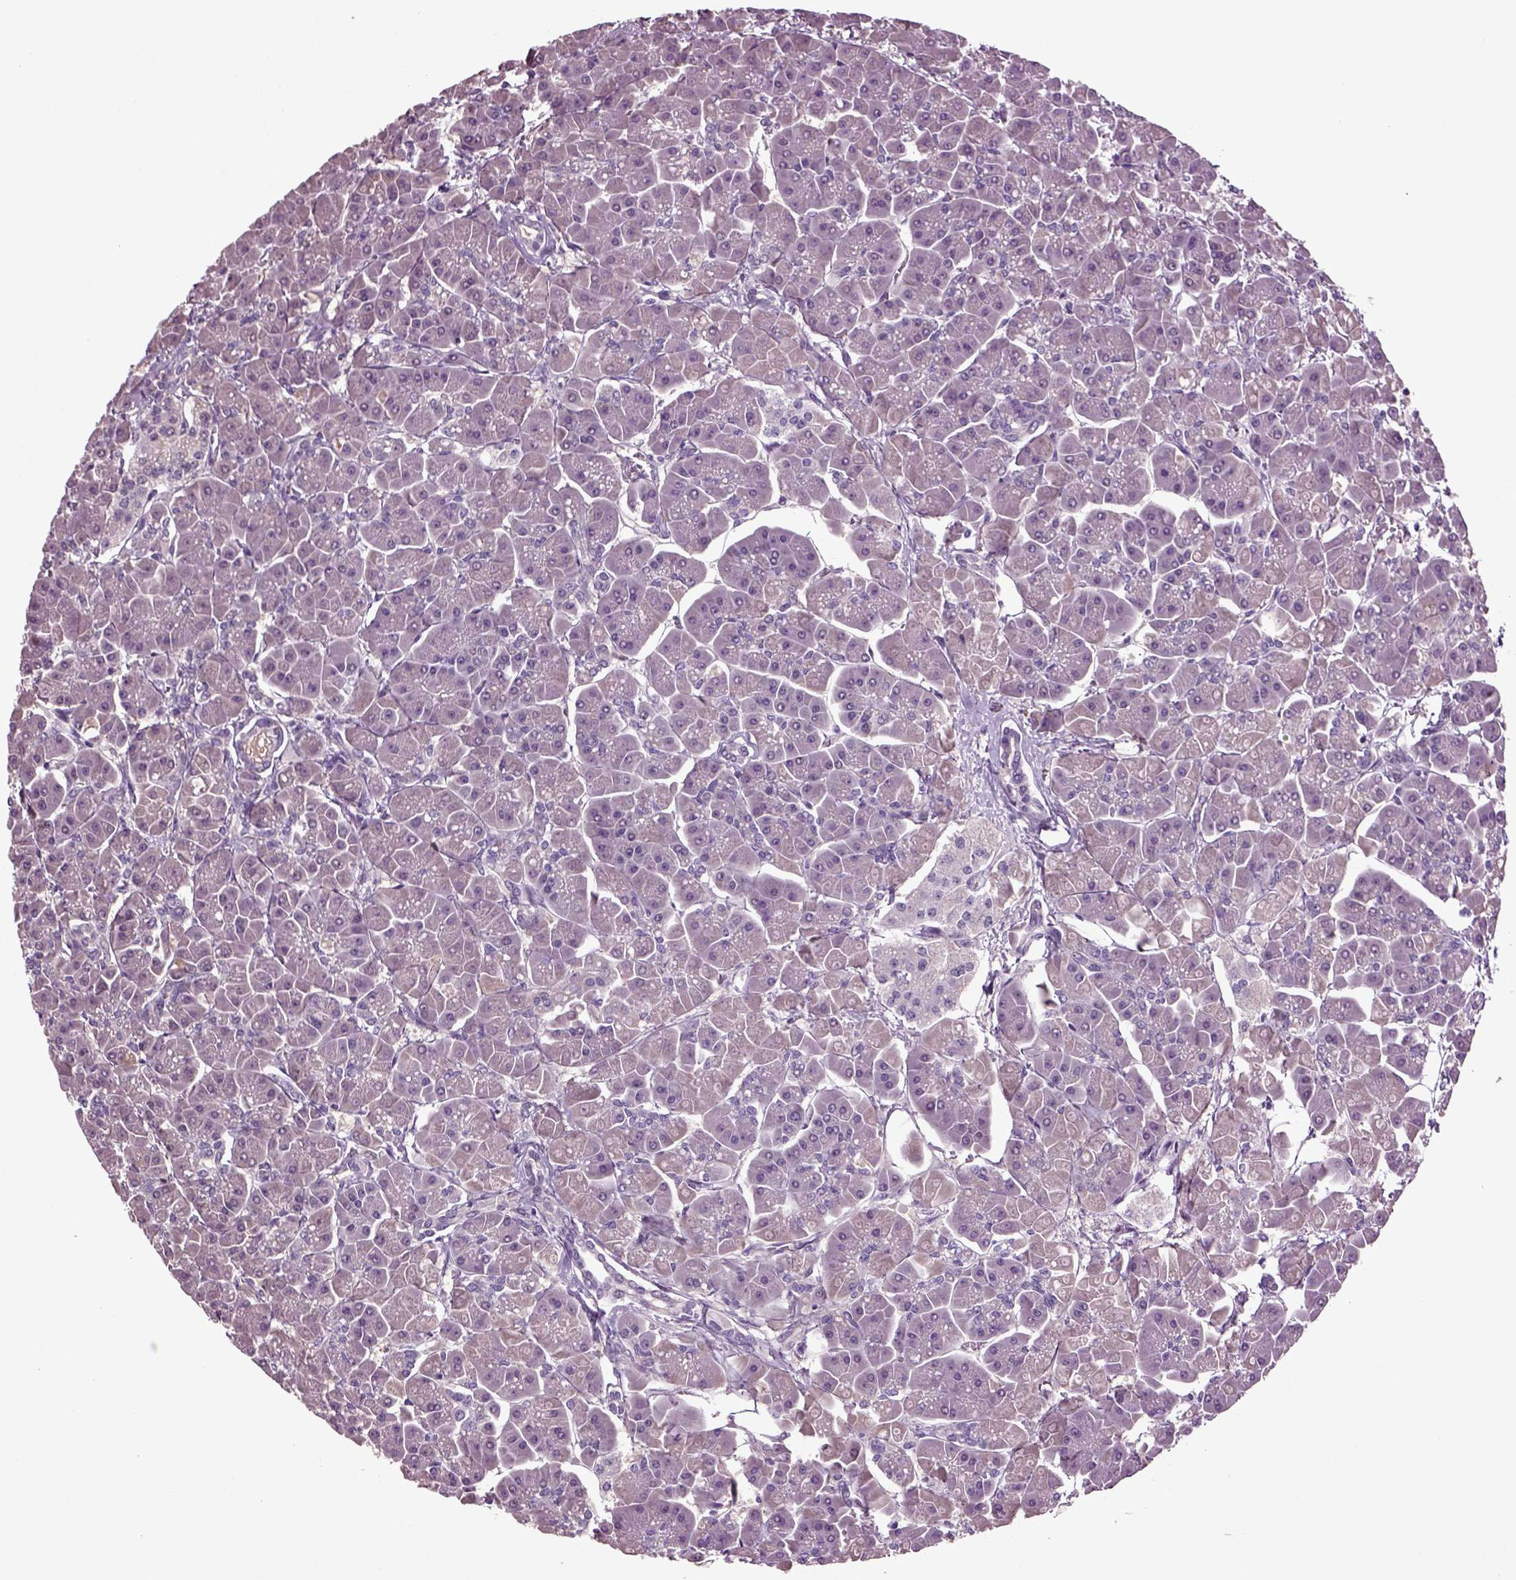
{"staining": {"intensity": "negative", "quantity": "none", "location": "none"}, "tissue": "pancreas", "cell_type": "Exocrine glandular cells", "image_type": "normal", "snomed": [{"axis": "morphology", "description": "Normal tissue, NOS"}, {"axis": "topography", "description": "Pancreas"}], "caption": "Immunohistochemical staining of unremarkable pancreas displays no significant expression in exocrine glandular cells.", "gene": "FGF11", "patient": {"sex": "male", "age": 70}}